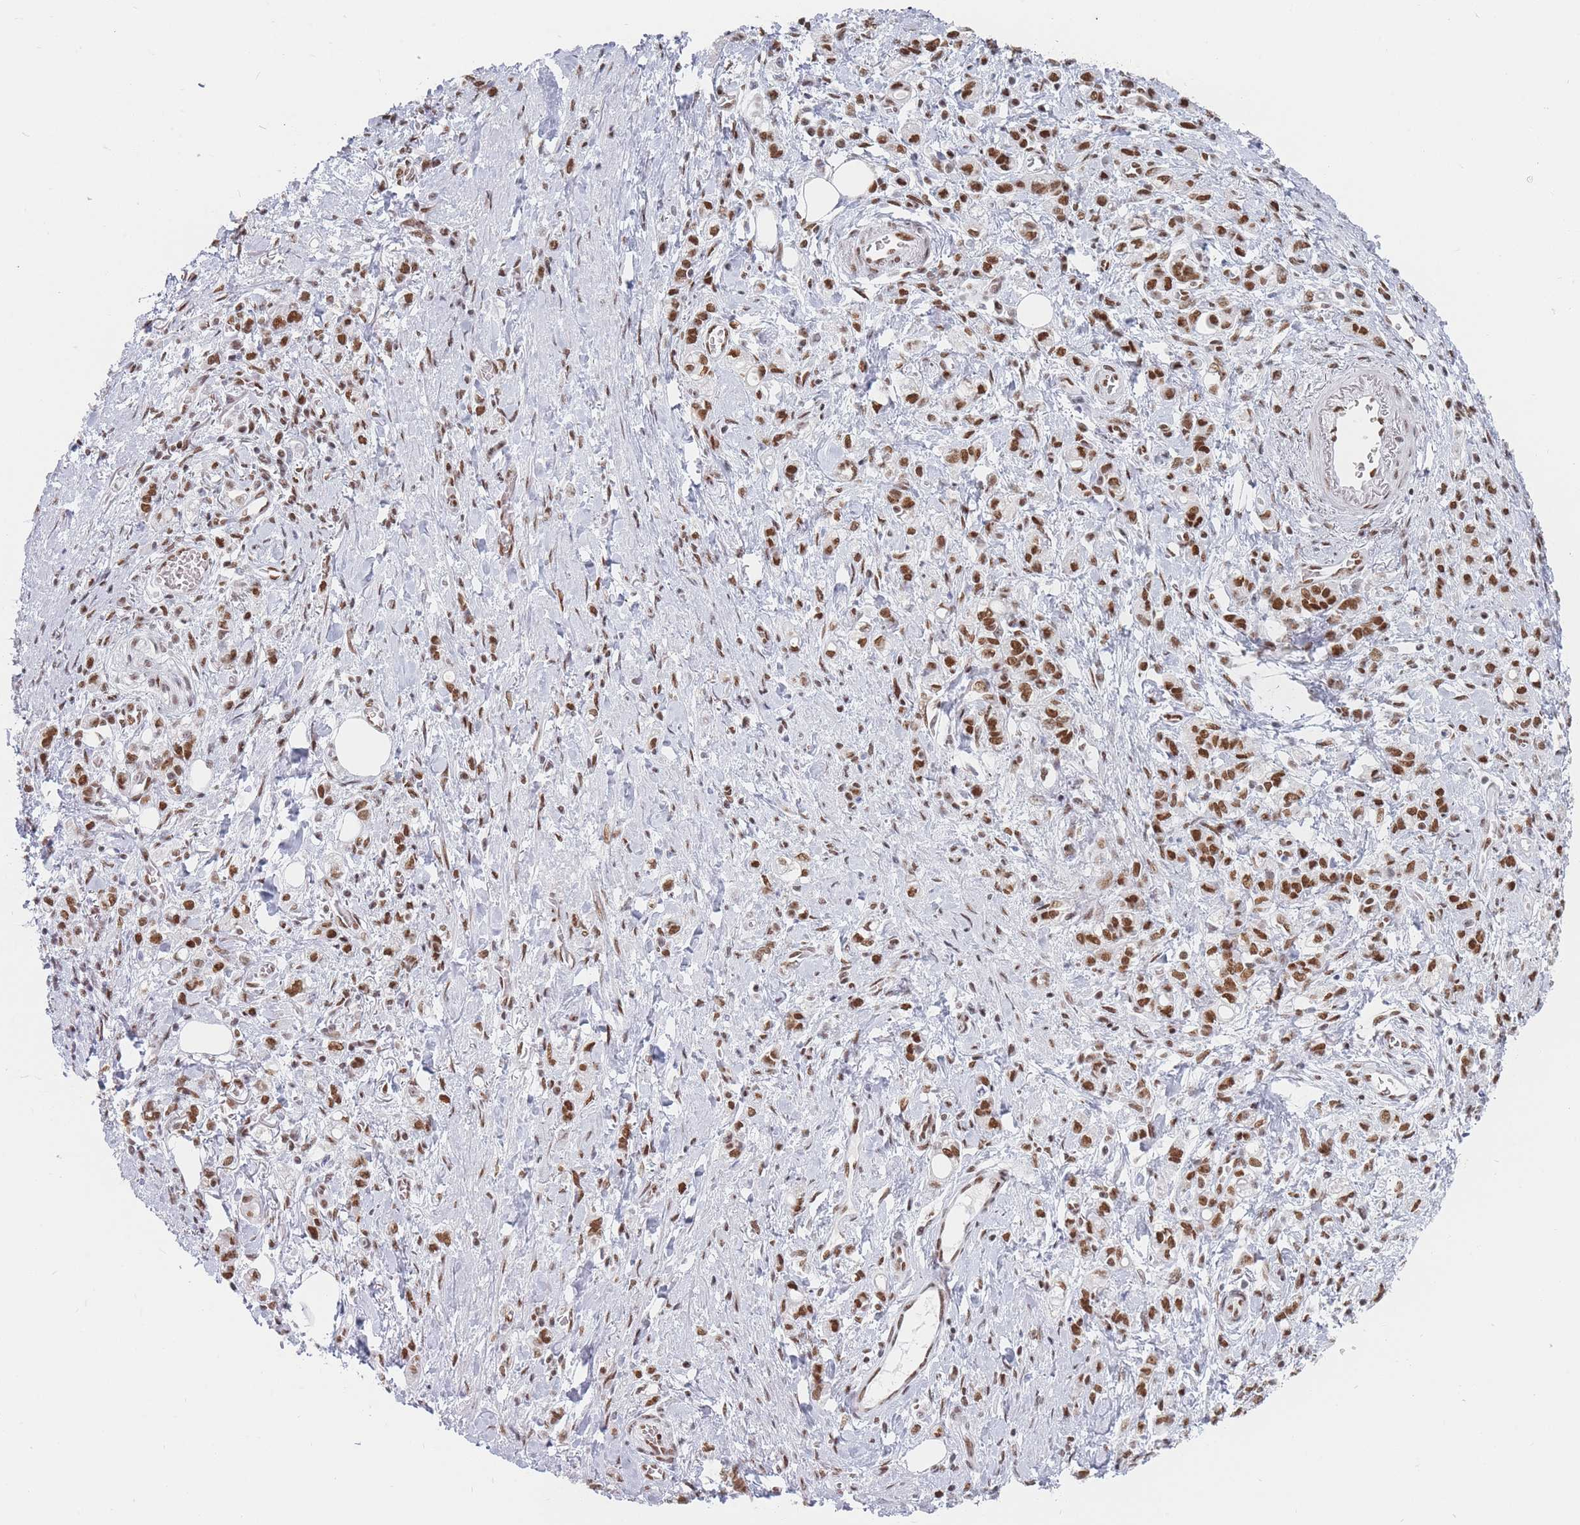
{"staining": {"intensity": "moderate", "quantity": ">75%", "location": "nuclear"}, "tissue": "stomach cancer", "cell_type": "Tumor cells", "image_type": "cancer", "snomed": [{"axis": "morphology", "description": "Adenocarcinoma, NOS"}, {"axis": "topography", "description": "Stomach"}], "caption": "Immunohistochemical staining of human stomach cancer demonstrates medium levels of moderate nuclear protein staining in about >75% of tumor cells. Using DAB (brown) and hematoxylin (blue) stains, captured at high magnification using brightfield microscopy.", "gene": "SAFB2", "patient": {"sex": "male", "age": 77}}